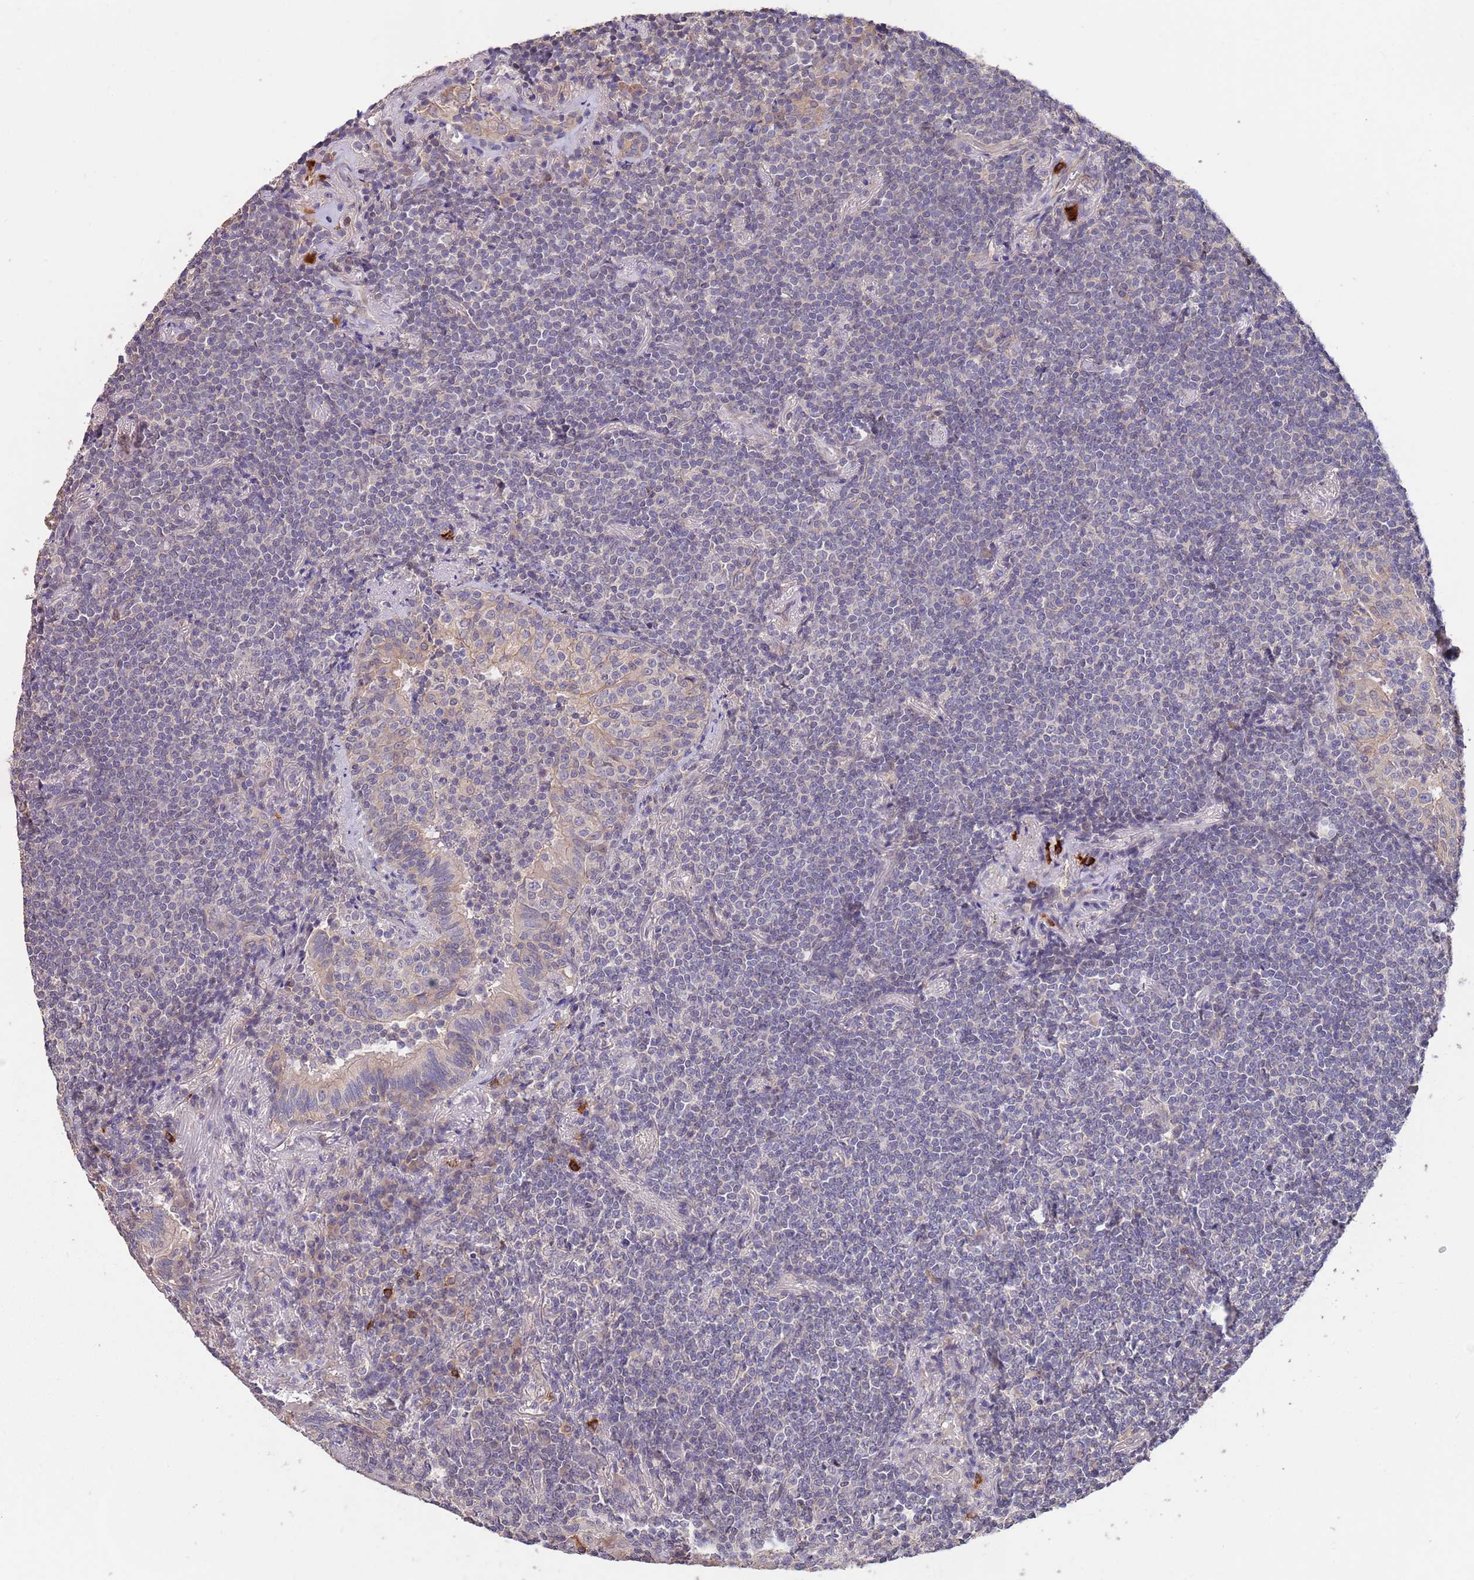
{"staining": {"intensity": "negative", "quantity": "none", "location": "none"}, "tissue": "lymphoma", "cell_type": "Tumor cells", "image_type": "cancer", "snomed": [{"axis": "morphology", "description": "Malignant lymphoma, non-Hodgkin's type, Low grade"}, {"axis": "topography", "description": "Lung"}], "caption": "IHC histopathology image of neoplastic tissue: human low-grade malignant lymphoma, non-Hodgkin's type stained with DAB displays no significant protein staining in tumor cells.", "gene": "MARVELD2", "patient": {"sex": "female", "age": 71}}